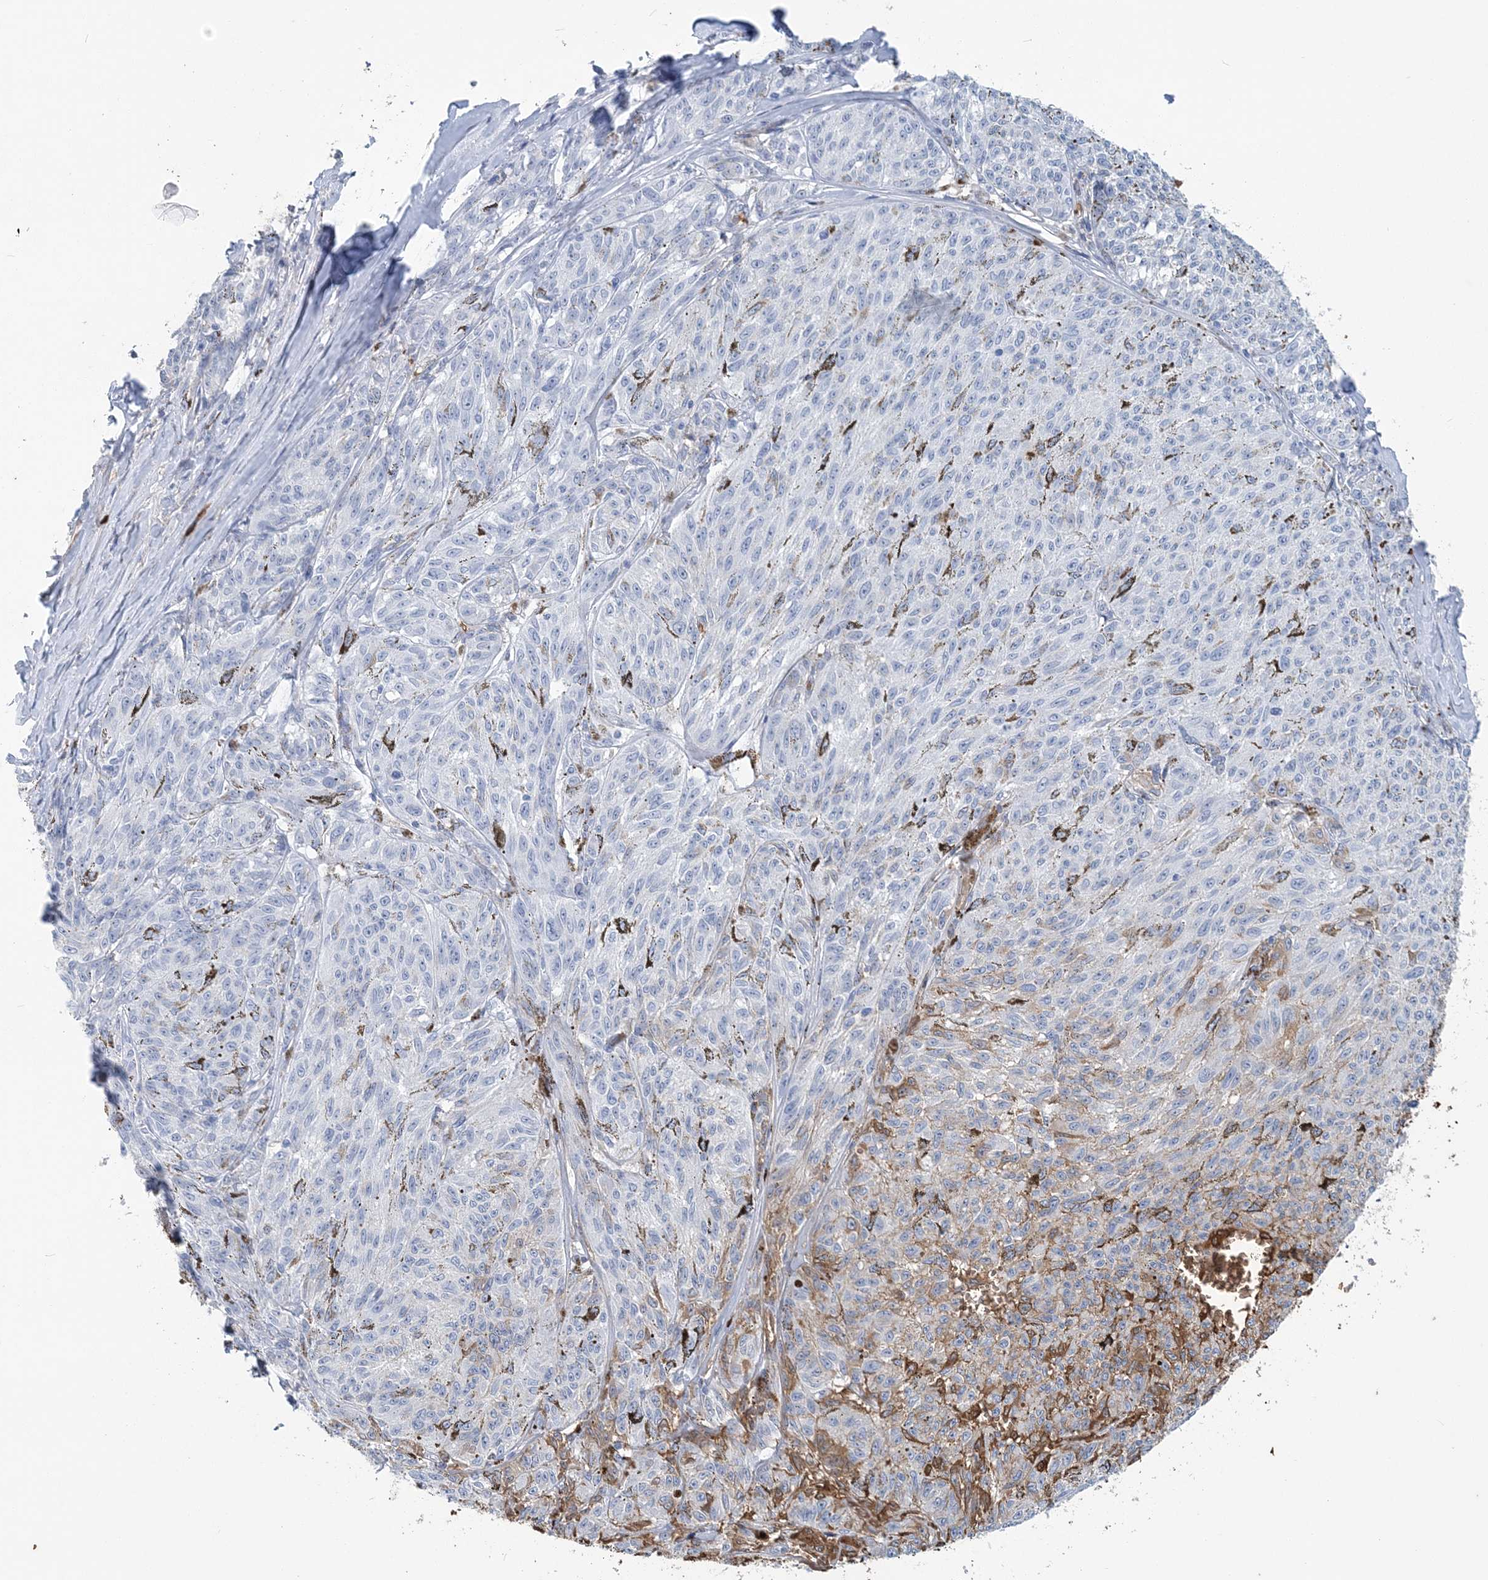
{"staining": {"intensity": "negative", "quantity": "none", "location": "none"}, "tissue": "melanoma", "cell_type": "Tumor cells", "image_type": "cancer", "snomed": [{"axis": "morphology", "description": "Malignant melanoma, NOS"}, {"axis": "topography", "description": "Skin"}], "caption": "Malignant melanoma stained for a protein using immunohistochemistry displays no expression tumor cells.", "gene": "HBD", "patient": {"sex": "female", "age": 72}}